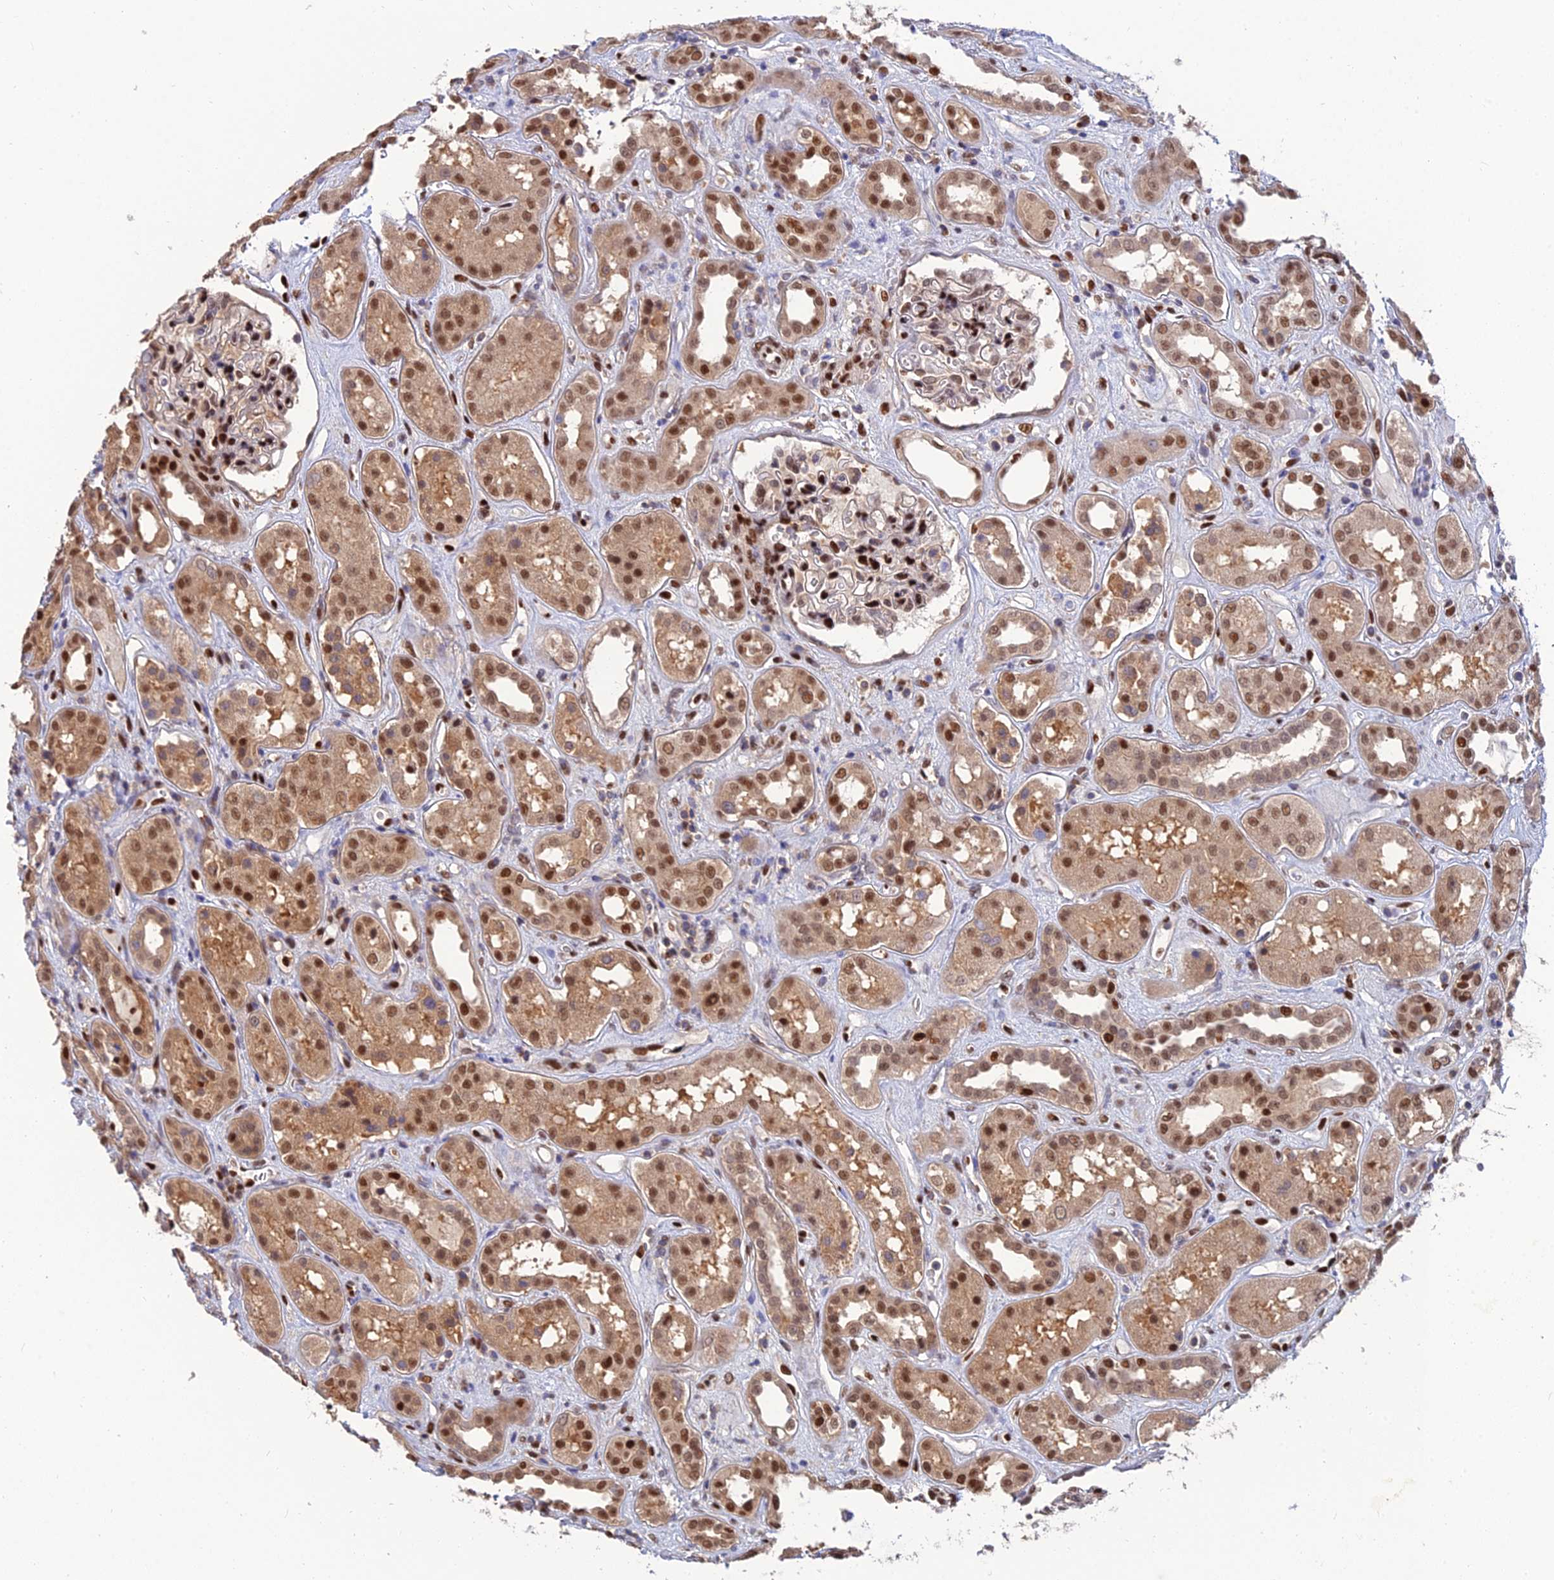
{"staining": {"intensity": "strong", "quantity": "25%-75%", "location": "nuclear"}, "tissue": "kidney", "cell_type": "Cells in glomeruli", "image_type": "normal", "snomed": [{"axis": "morphology", "description": "Normal tissue, NOS"}, {"axis": "topography", "description": "Kidney"}], "caption": "Cells in glomeruli demonstrate high levels of strong nuclear staining in about 25%-75% of cells in normal kidney.", "gene": "DNPEP", "patient": {"sex": "male", "age": 59}}